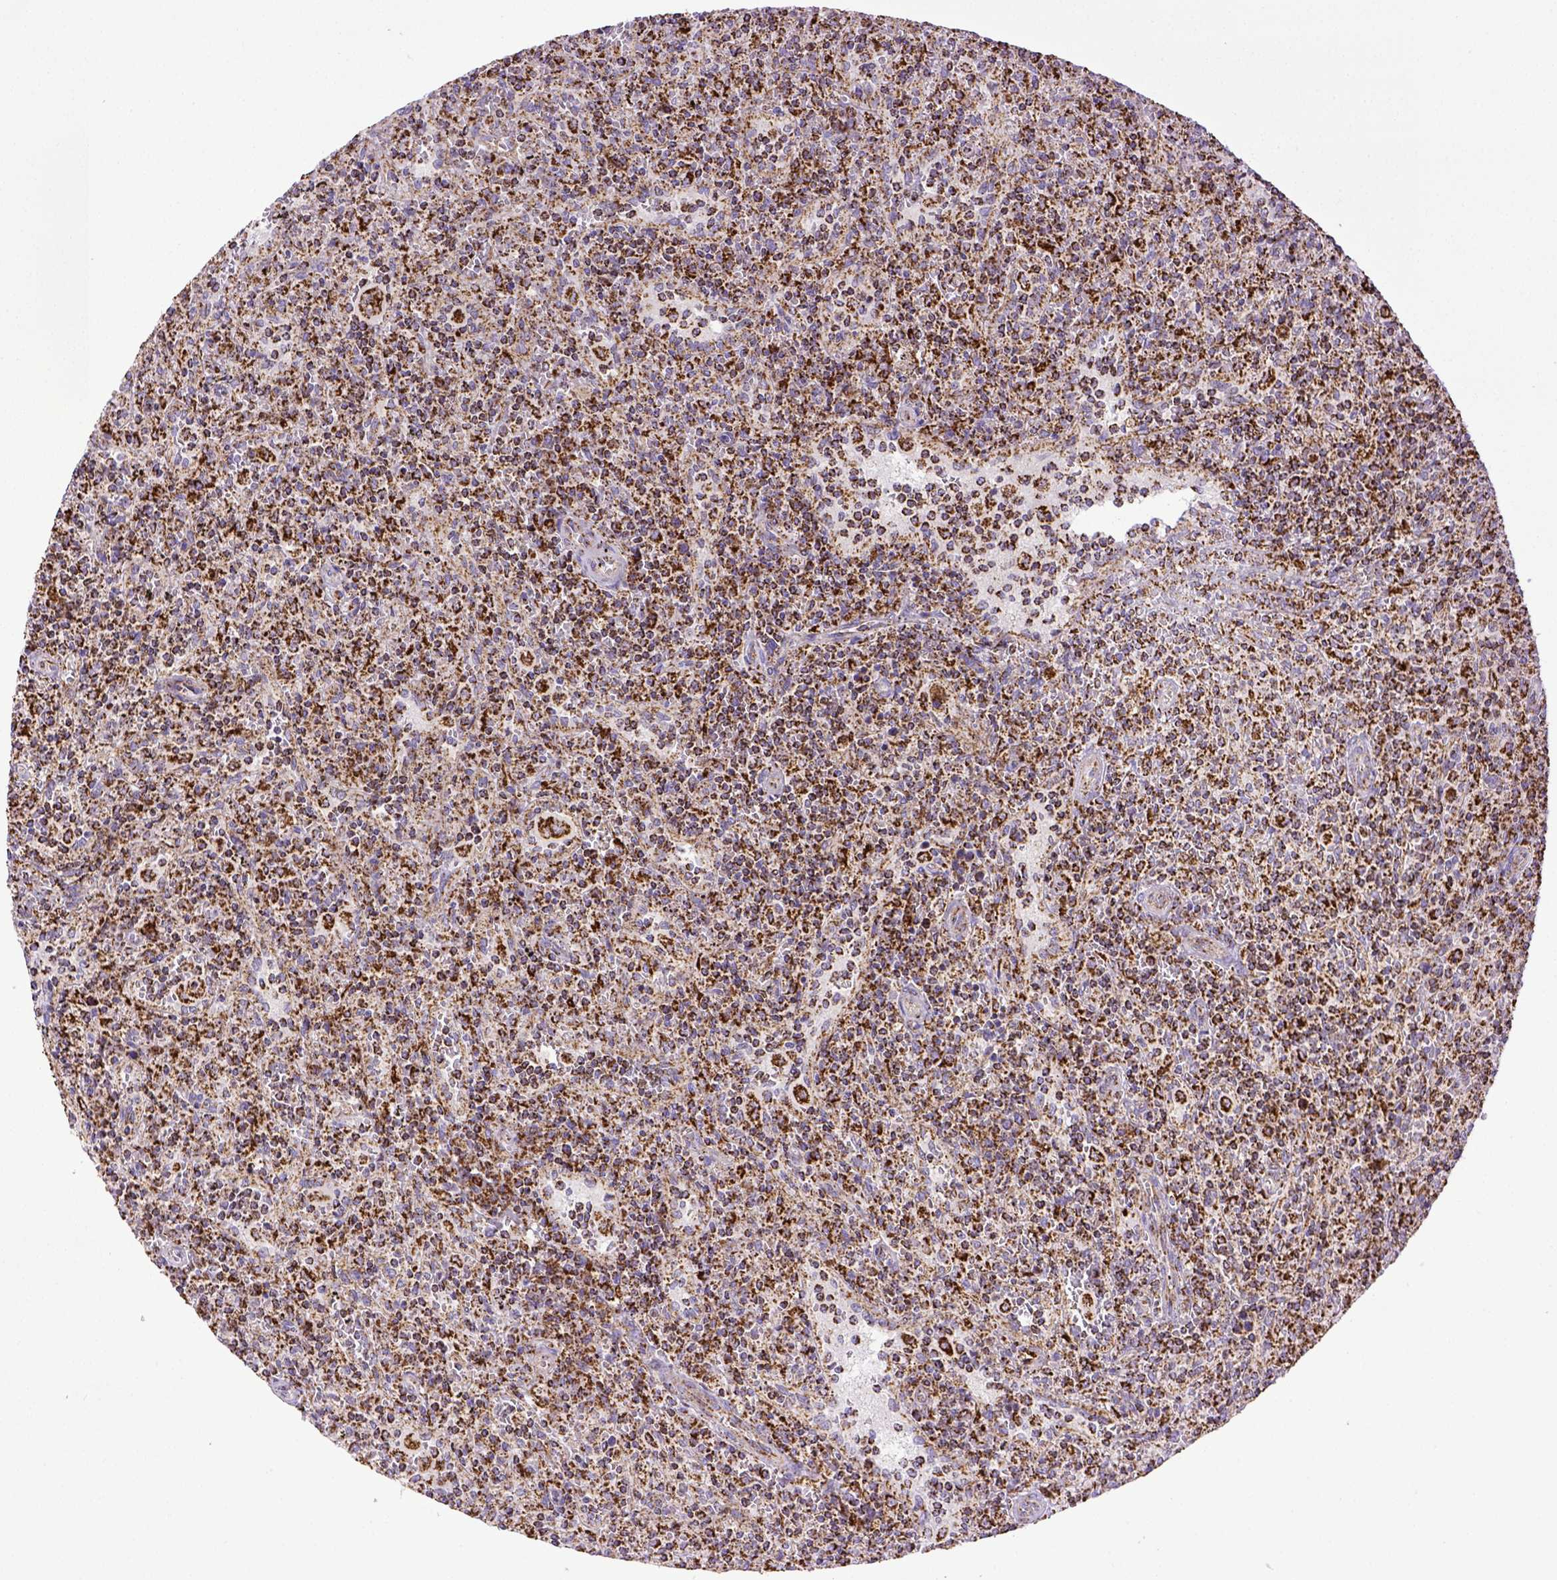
{"staining": {"intensity": "strong", "quantity": ">75%", "location": "cytoplasmic/membranous"}, "tissue": "lymphoma", "cell_type": "Tumor cells", "image_type": "cancer", "snomed": [{"axis": "morphology", "description": "Malignant lymphoma, non-Hodgkin's type, Low grade"}, {"axis": "topography", "description": "Spleen"}], "caption": "High-magnification brightfield microscopy of malignant lymphoma, non-Hodgkin's type (low-grade) stained with DAB (3,3'-diaminobenzidine) (brown) and counterstained with hematoxylin (blue). tumor cells exhibit strong cytoplasmic/membranous staining is present in about>75% of cells. (DAB (3,3'-diaminobenzidine) = brown stain, brightfield microscopy at high magnification).", "gene": "MT-CO1", "patient": {"sex": "male", "age": 62}}